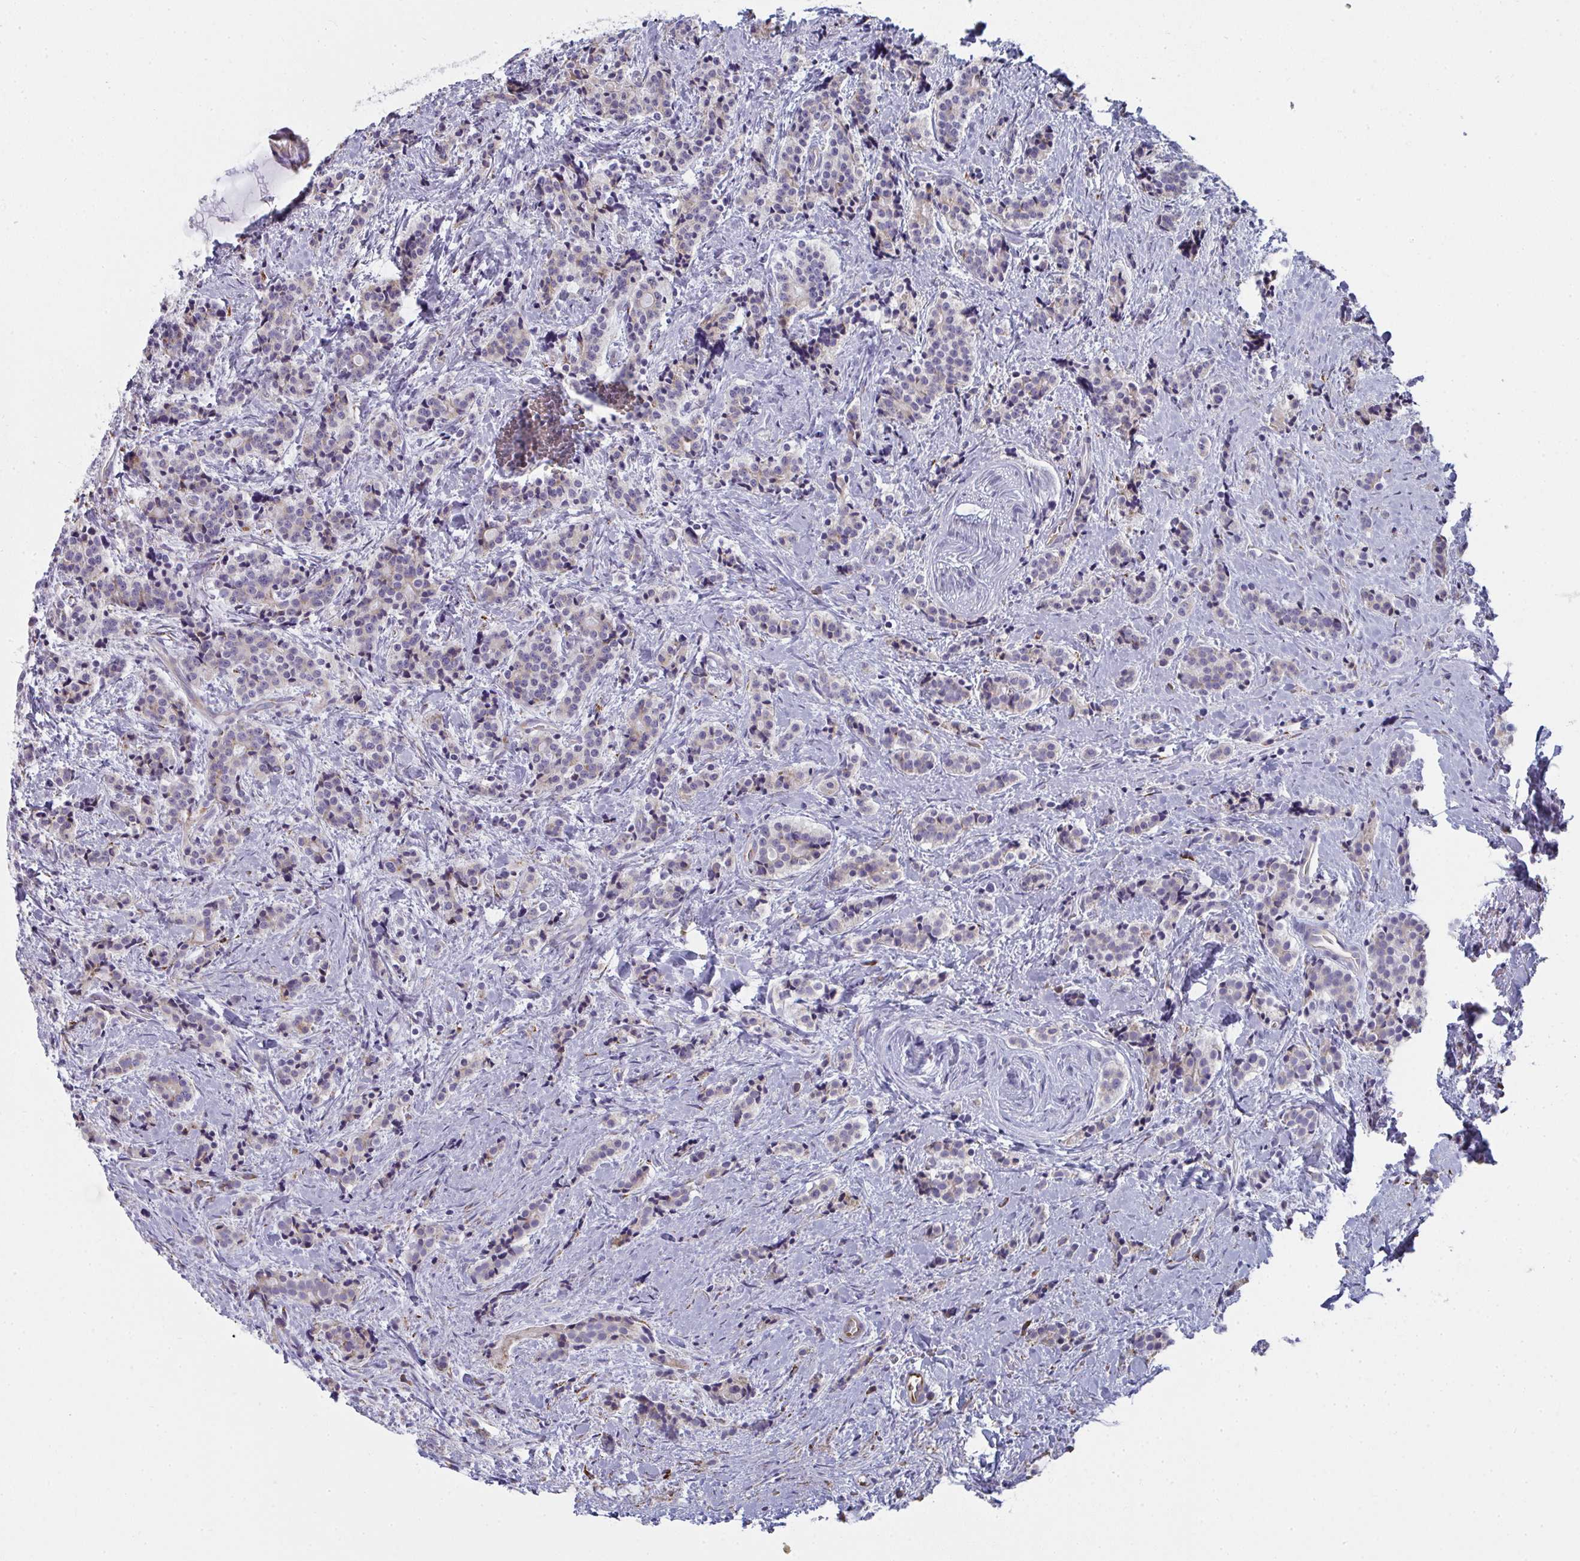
{"staining": {"intensity": "weak", "quantity": "<25%", "location": "cytoplasmic/membranous"}, "tissue": "carcinoid", "cell_type": "Tumor cells", "image_type": "cancer", "snomed": [{"axis": "morphology", "description": "Carcinoid, malignant, NOS"}, {"axis": "topography", "description": "Small intestine"}], "caption": "Protein analysis of malignant carcinoid demonstrates no significant expression in tumor cells. The staining is performed using DAB brown chromogen with nuclei counter-stained in using hematoxylin.", "gene": "SHROOM1", "patient": {"sex": "female", "age": 73}}